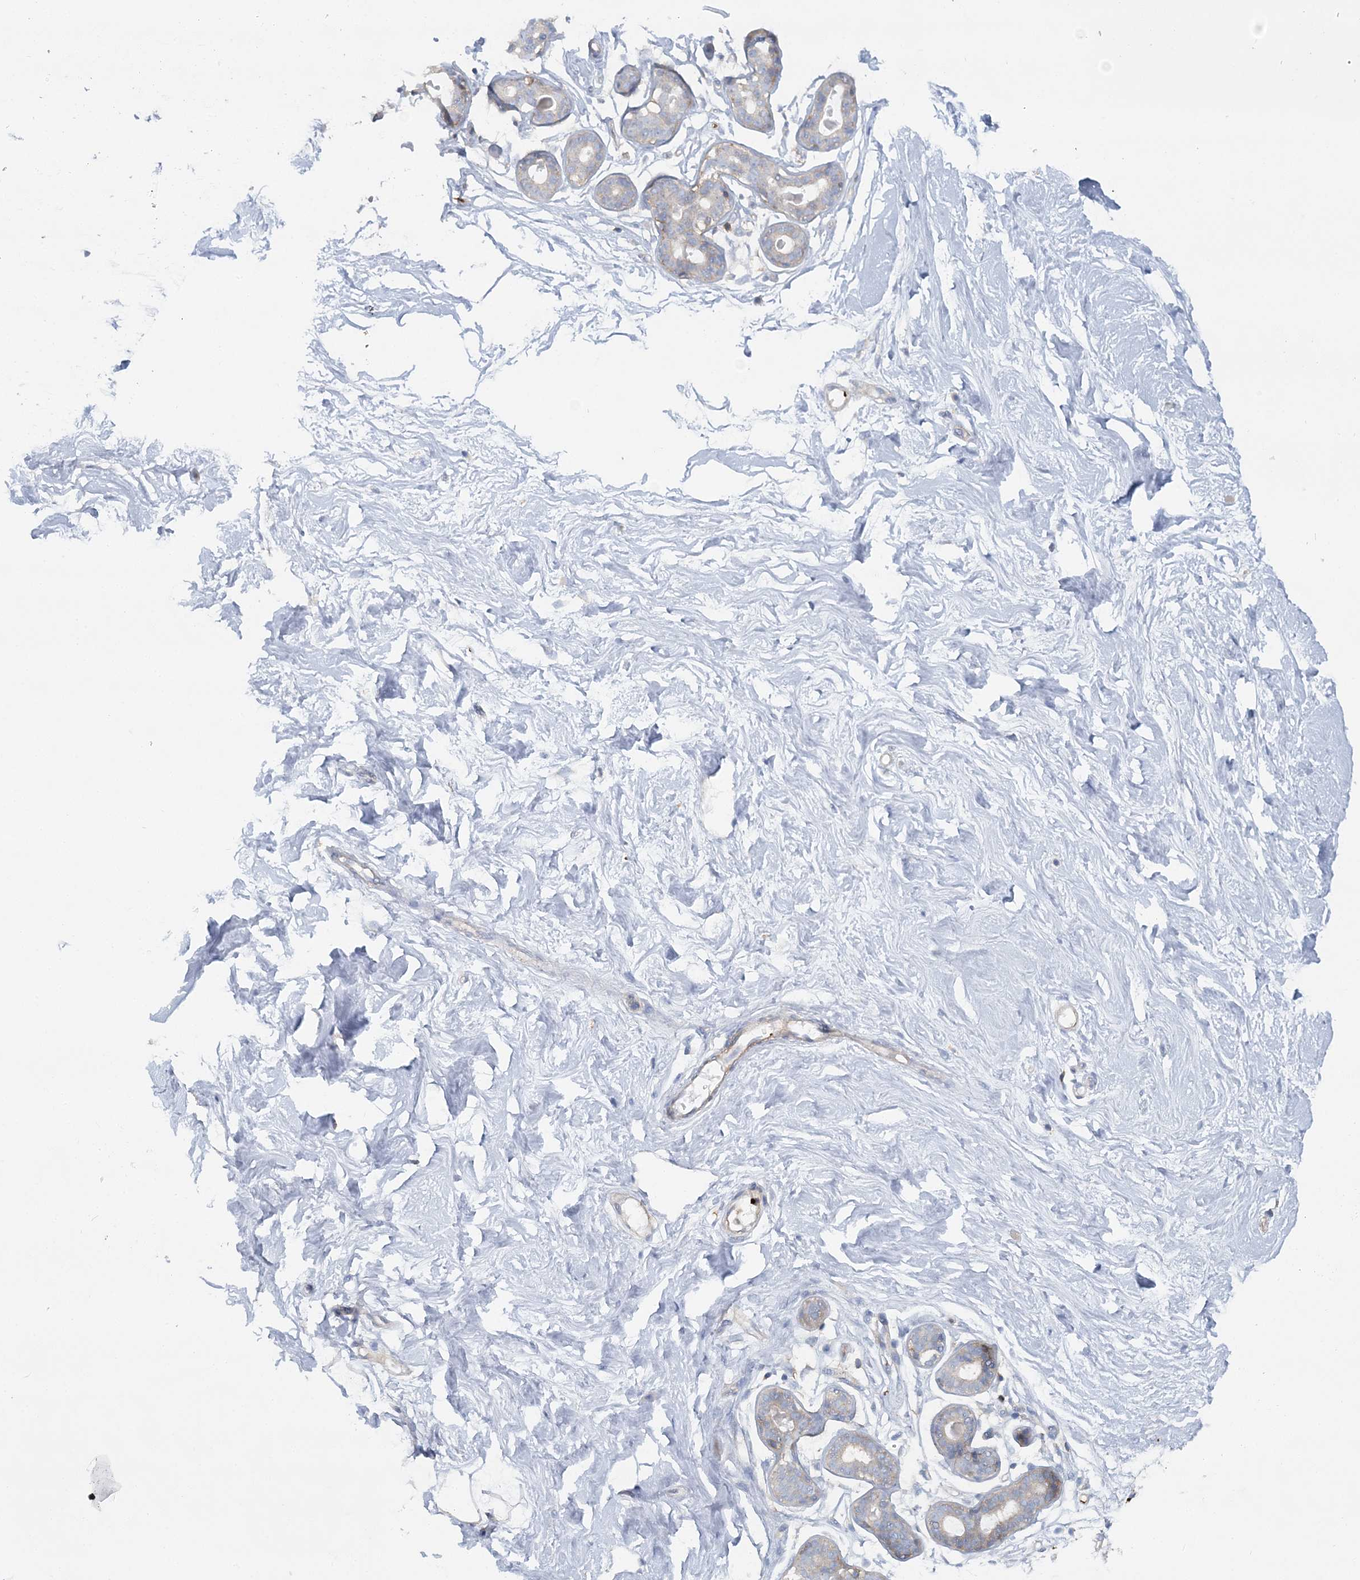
{"staining": {"intensity": "negative", "quantity": "none", "location": "none"}, "tissue": "breast", "cell_type": "Adipocytes", "image_type": "normal", "snomed": [{"axis": "morphology", "description": "Normal tissue, NOS"}, {"axis": "morphology", "description": "Adenoma, NOS"}, {"axis": "topography", "description": "Breast"}], "caption": "The image exhibits no staining of adipocytes in normal breast. (Brightfield microscopy of DAB (3,3'-diaminobenzidine) immunohistochemistry at high magnification).", "gene": "CUEDC2", "patient": {"sex": "female", "age": 23}}